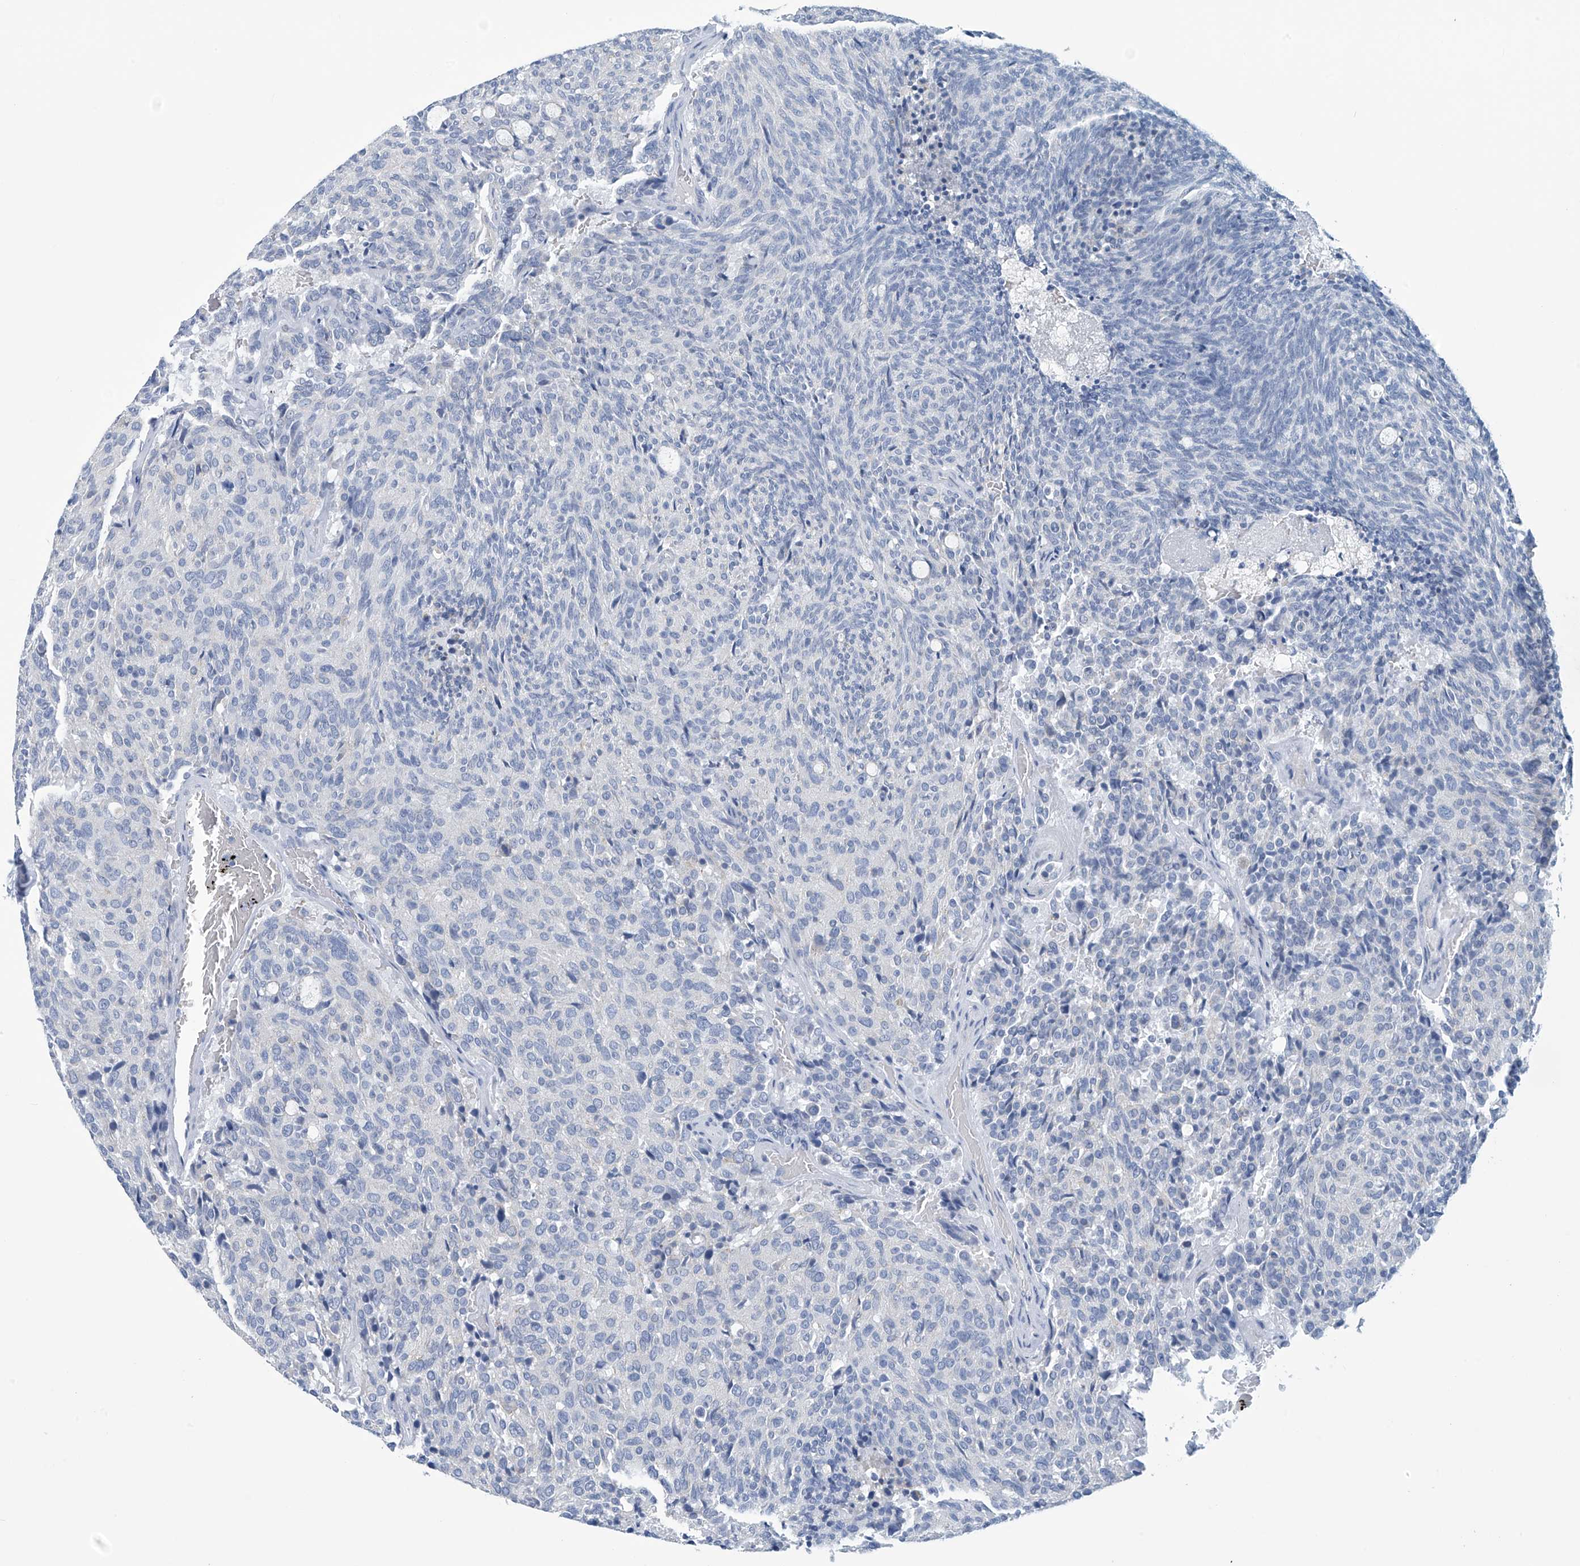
{"staining": {"intensity": "negative", "quantity": "none", "location": "none"}, "tissue": "carcinoid", "cell_type": "Tumor cells", "image_type": "cancer", "snomed": [{"axis": "morphology", "description": "Carcinoid, malignant, NOS"}, {"axis": "topography", "description": "Pancreas"}], "caption": "This histopathology image is of malignant carcinoid stained with immunohistochemistry to label a protein in brown with the nuclei are counter-stained blue. There is no expression in tumor cells.", "gene": "DSP", "patient": {"sex": "female", "age": 54}}